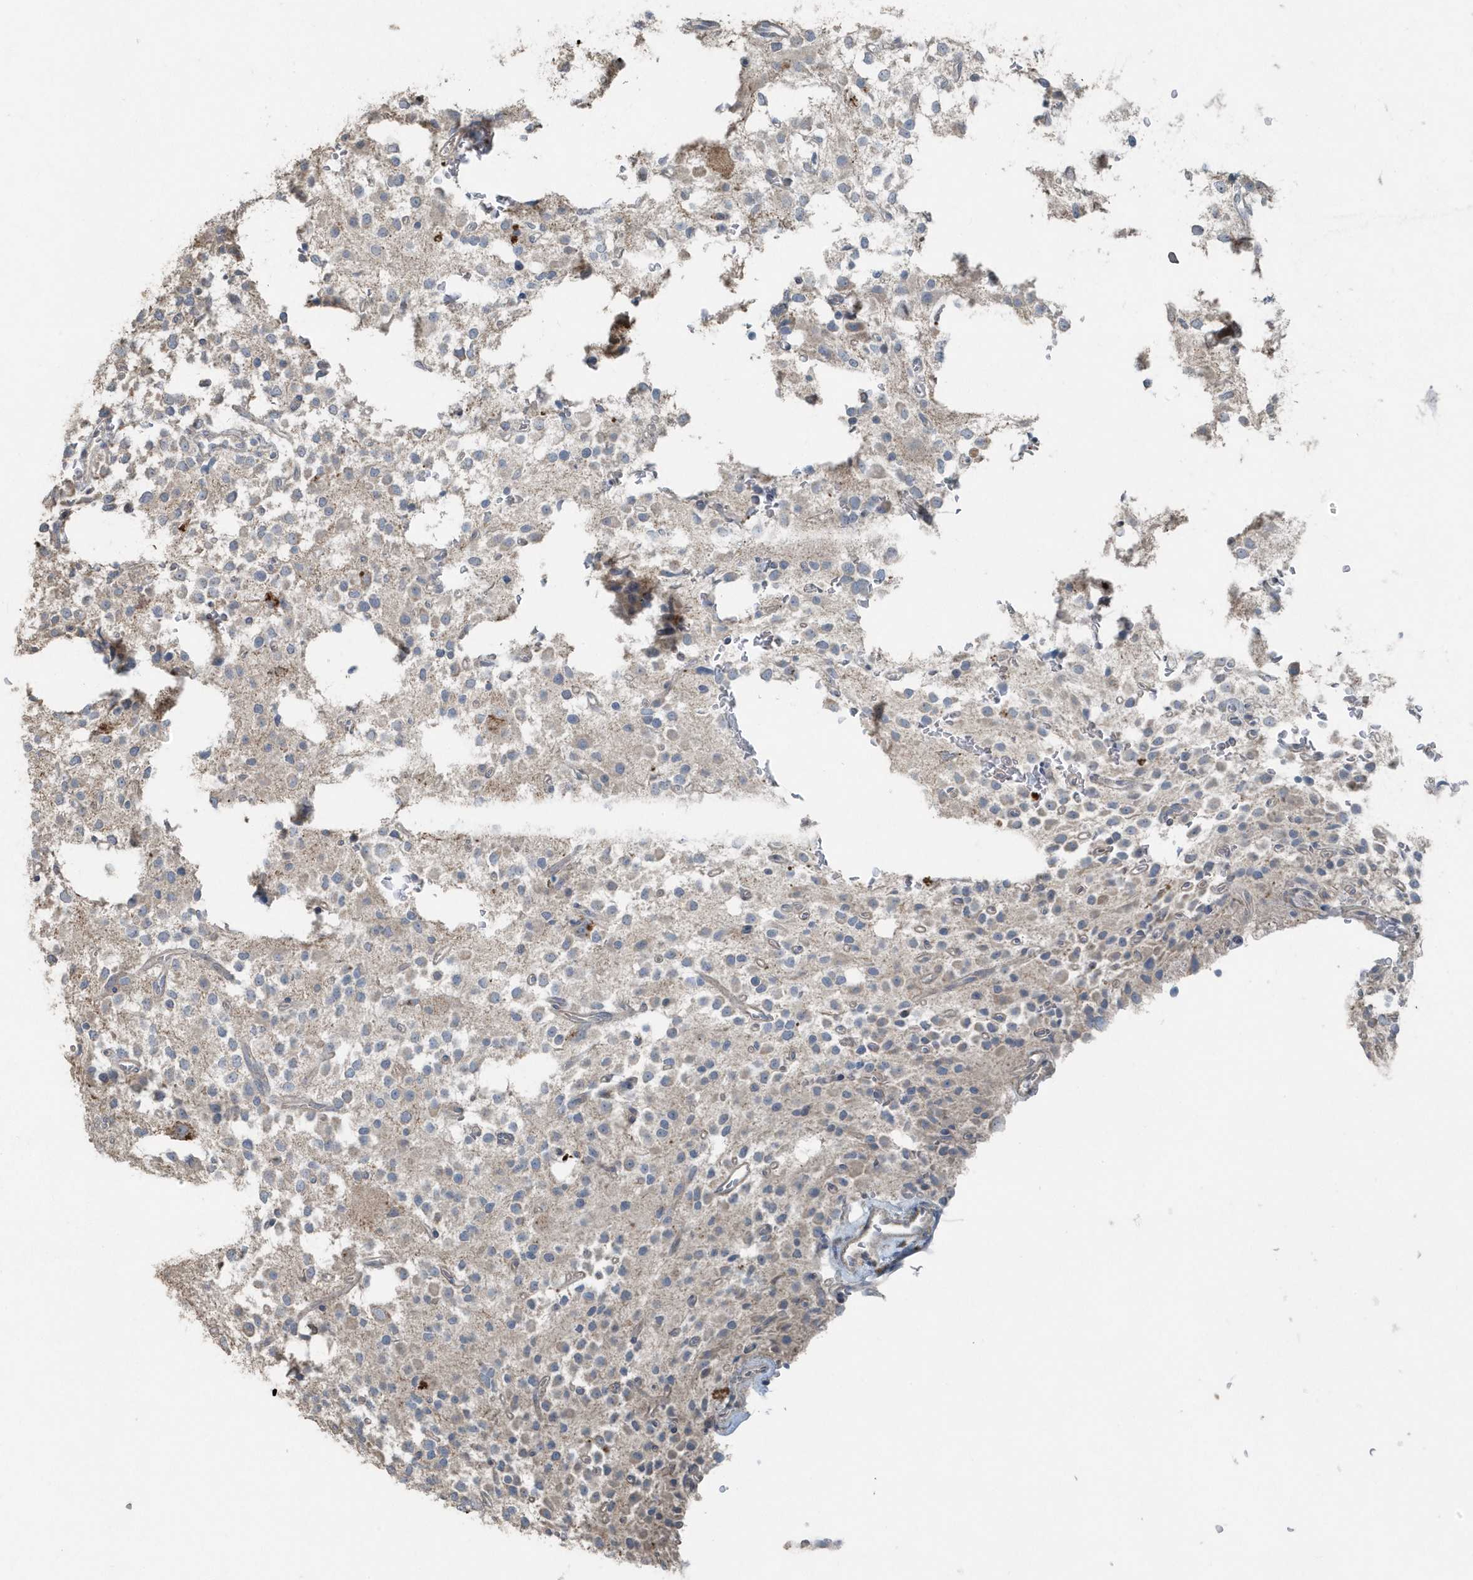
{"staining": {"intensity": "negative", "quantity": "none", "location": "none"}, "tissue": "glioma", "cell_type": "Tumor cells", "image_type": "cancer", "snomed": [{"axis": "morphology", "description": "Glioma, malignant, High grade"}, {"axis": "topography", "description": "Brain"}], "caption": "This is an immunohistochemistry image of high-grade glioma (malignant). There is no staining in tumor cells.", "gene": "ACTC1", "patient": {"sex": "female", "age": 62}}